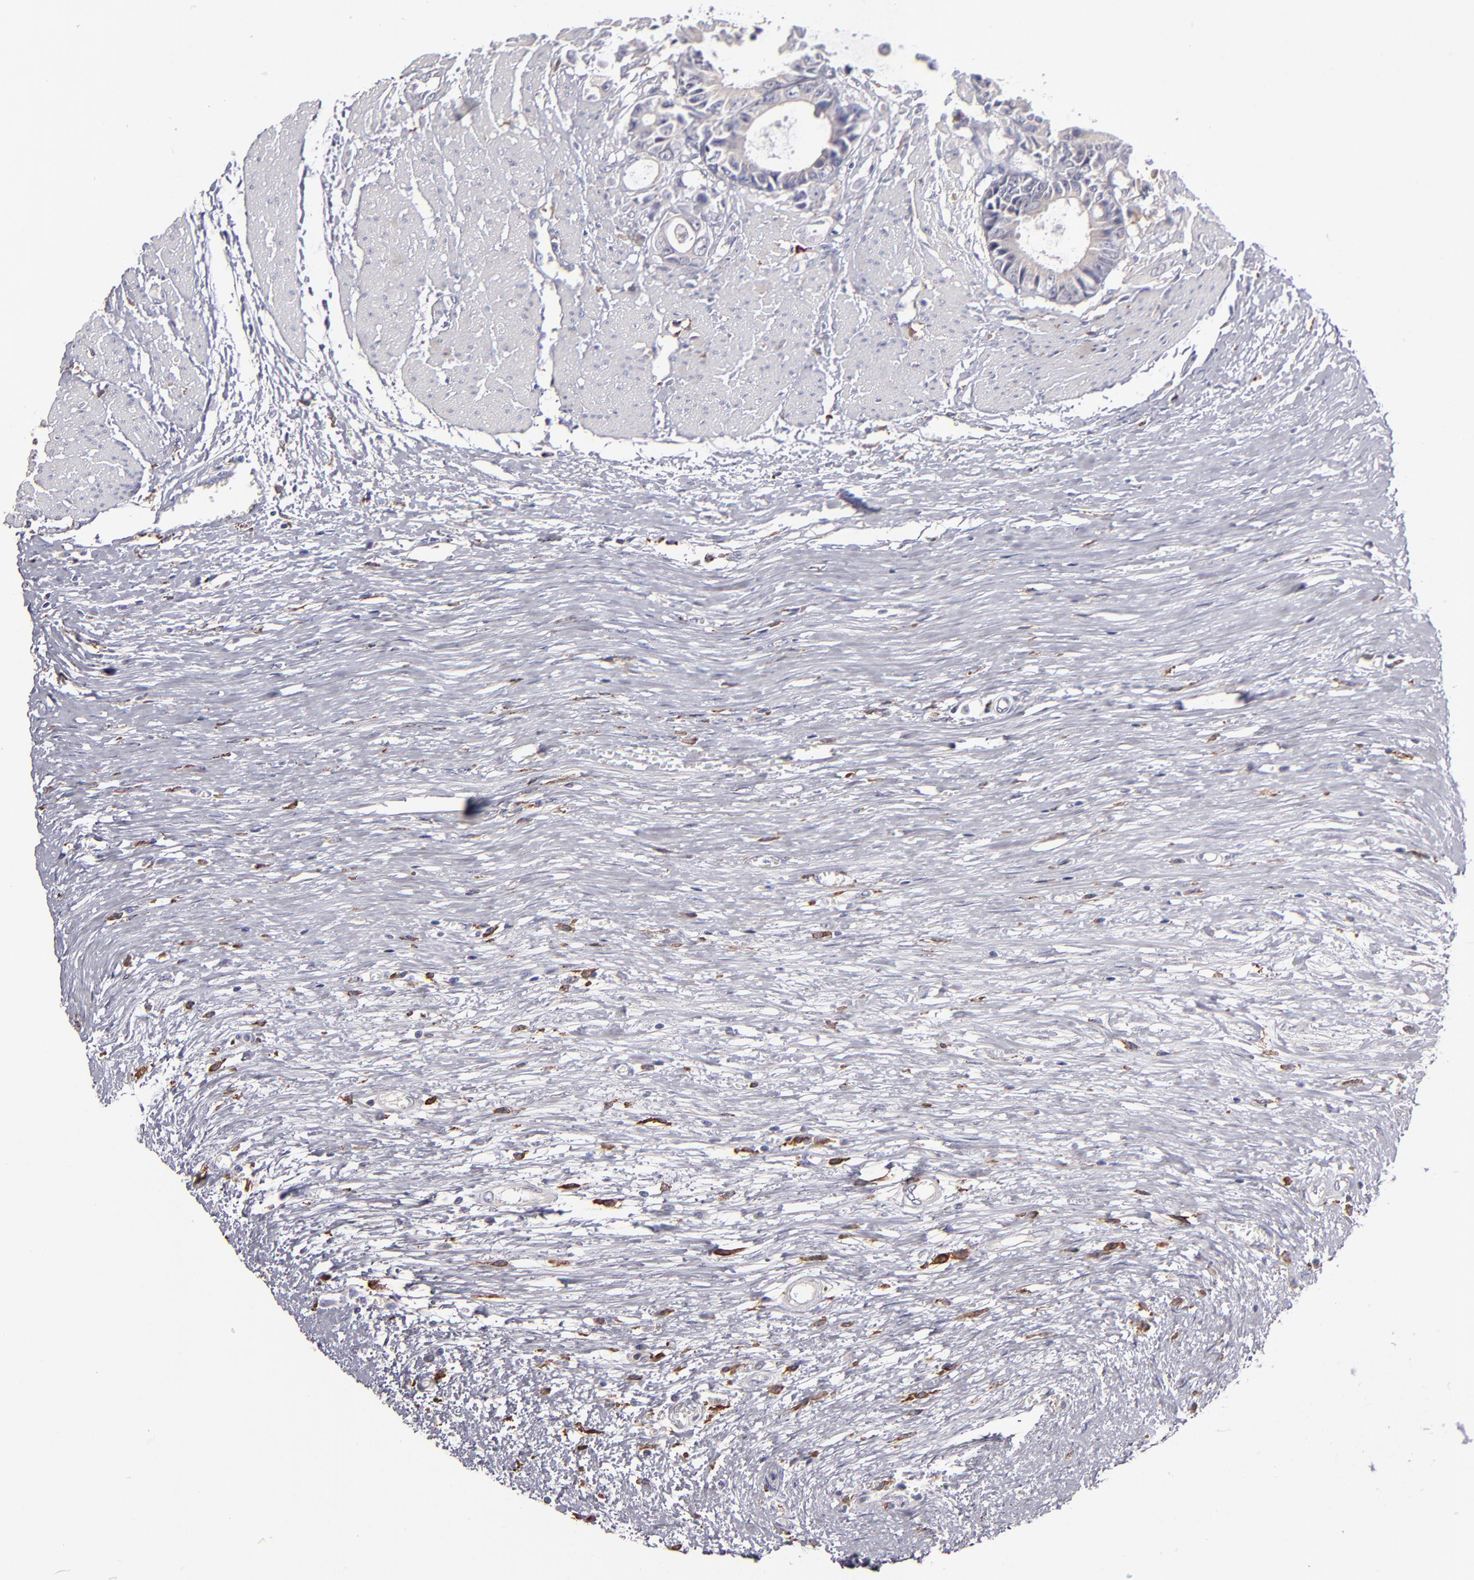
{"staining": {"intensity": "weak", "quantity": "<25%", "location": "cytoplasmic/membranous"}, "tissue": "colorectal cancer", "cell_type": "Tumor cells", "image_type": "cancer", "snomed": [{"axis": "morphology", "description": "Adenocarcinoma, NOS"}, {"axis": "topography", "description": "Rectum"}], "caption": "Micrograph shows no significant protein expression in tumor cells of colorectal cancer (adenocarcinoma).", "gene": "GLDC", "patient": {"sex": "female", "age": 98}}